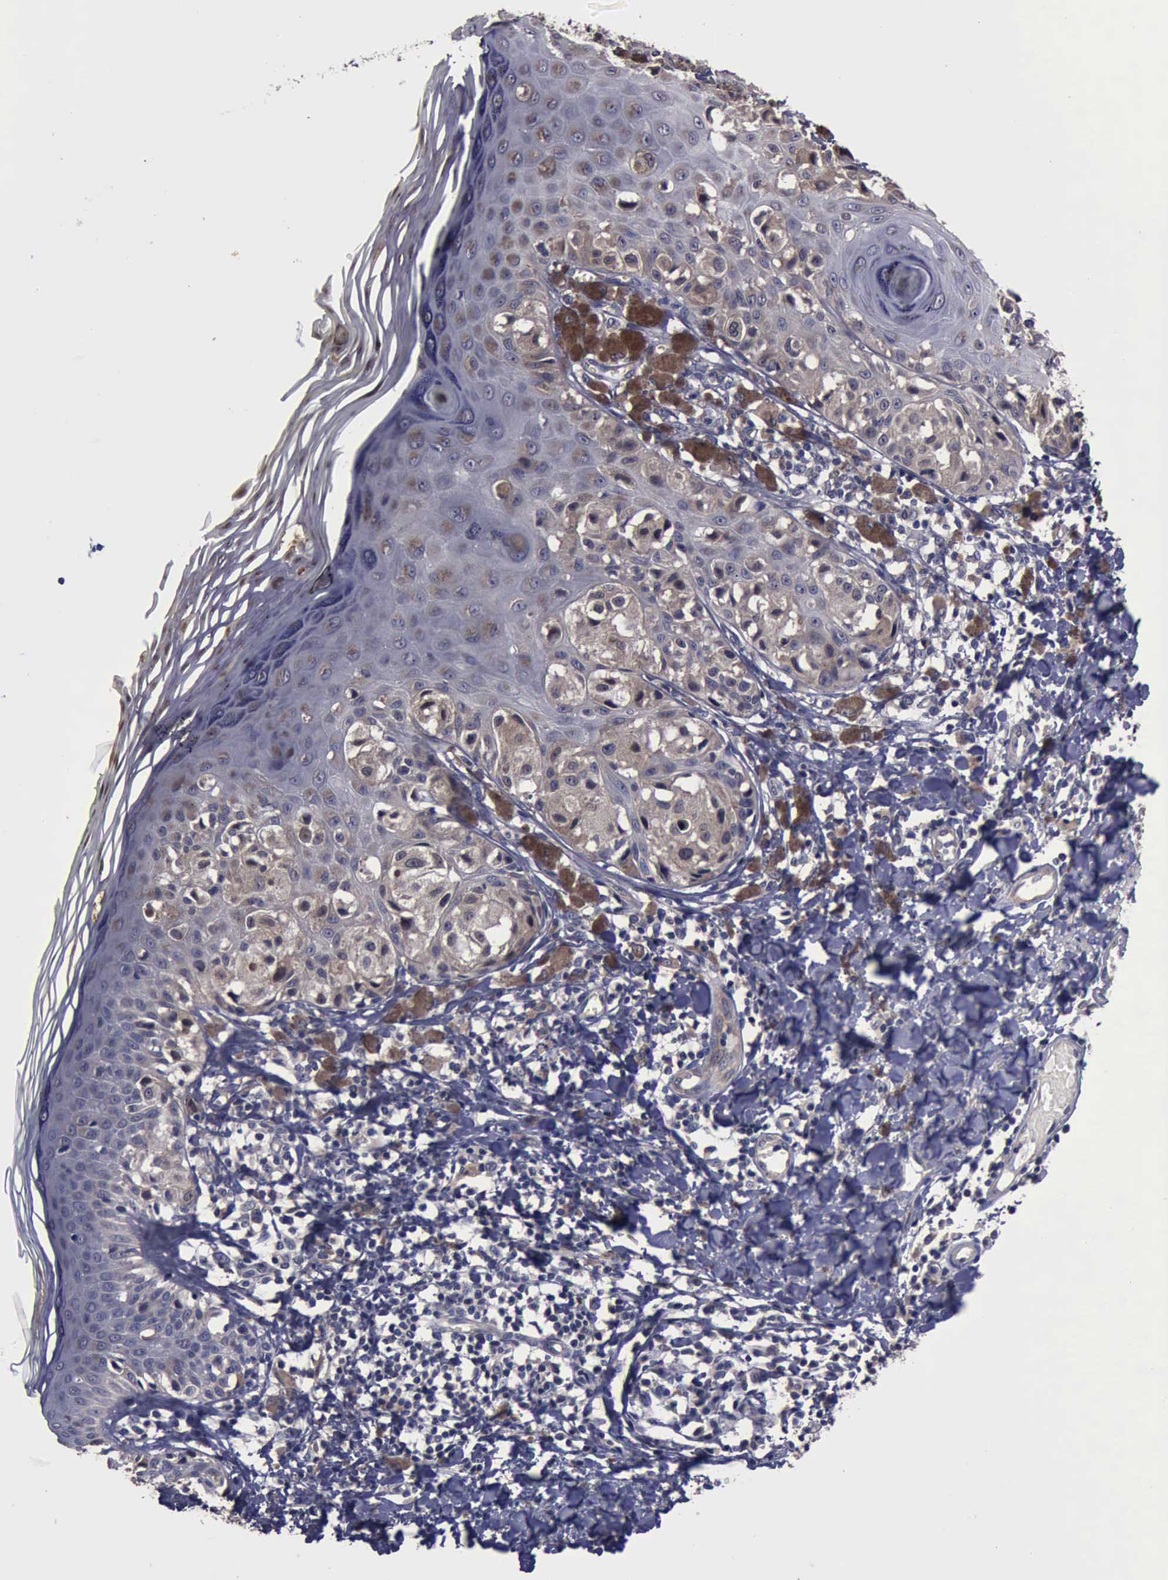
{"staining": {"intensity": "weak", "quantity": "<25%", "location": "cytoplasmic/membranous"}, "tissue": "melanoma", "cell_type": "Tumor cells", "image_type": "cancer", "snomed": [{"axis": "morphology", "description": "Malignant melanoma, NOS"}, {"axis": "topography", "description": "Skin"}], "caption": "The histopathology image shows no staining of tumor cells in melanoma. (DAB immunohistochemistry (IHC) visualized using brightfield microscopy, high magnification).", "gene": "CRKL", "patient": {"sex": "female", "age": 55}}